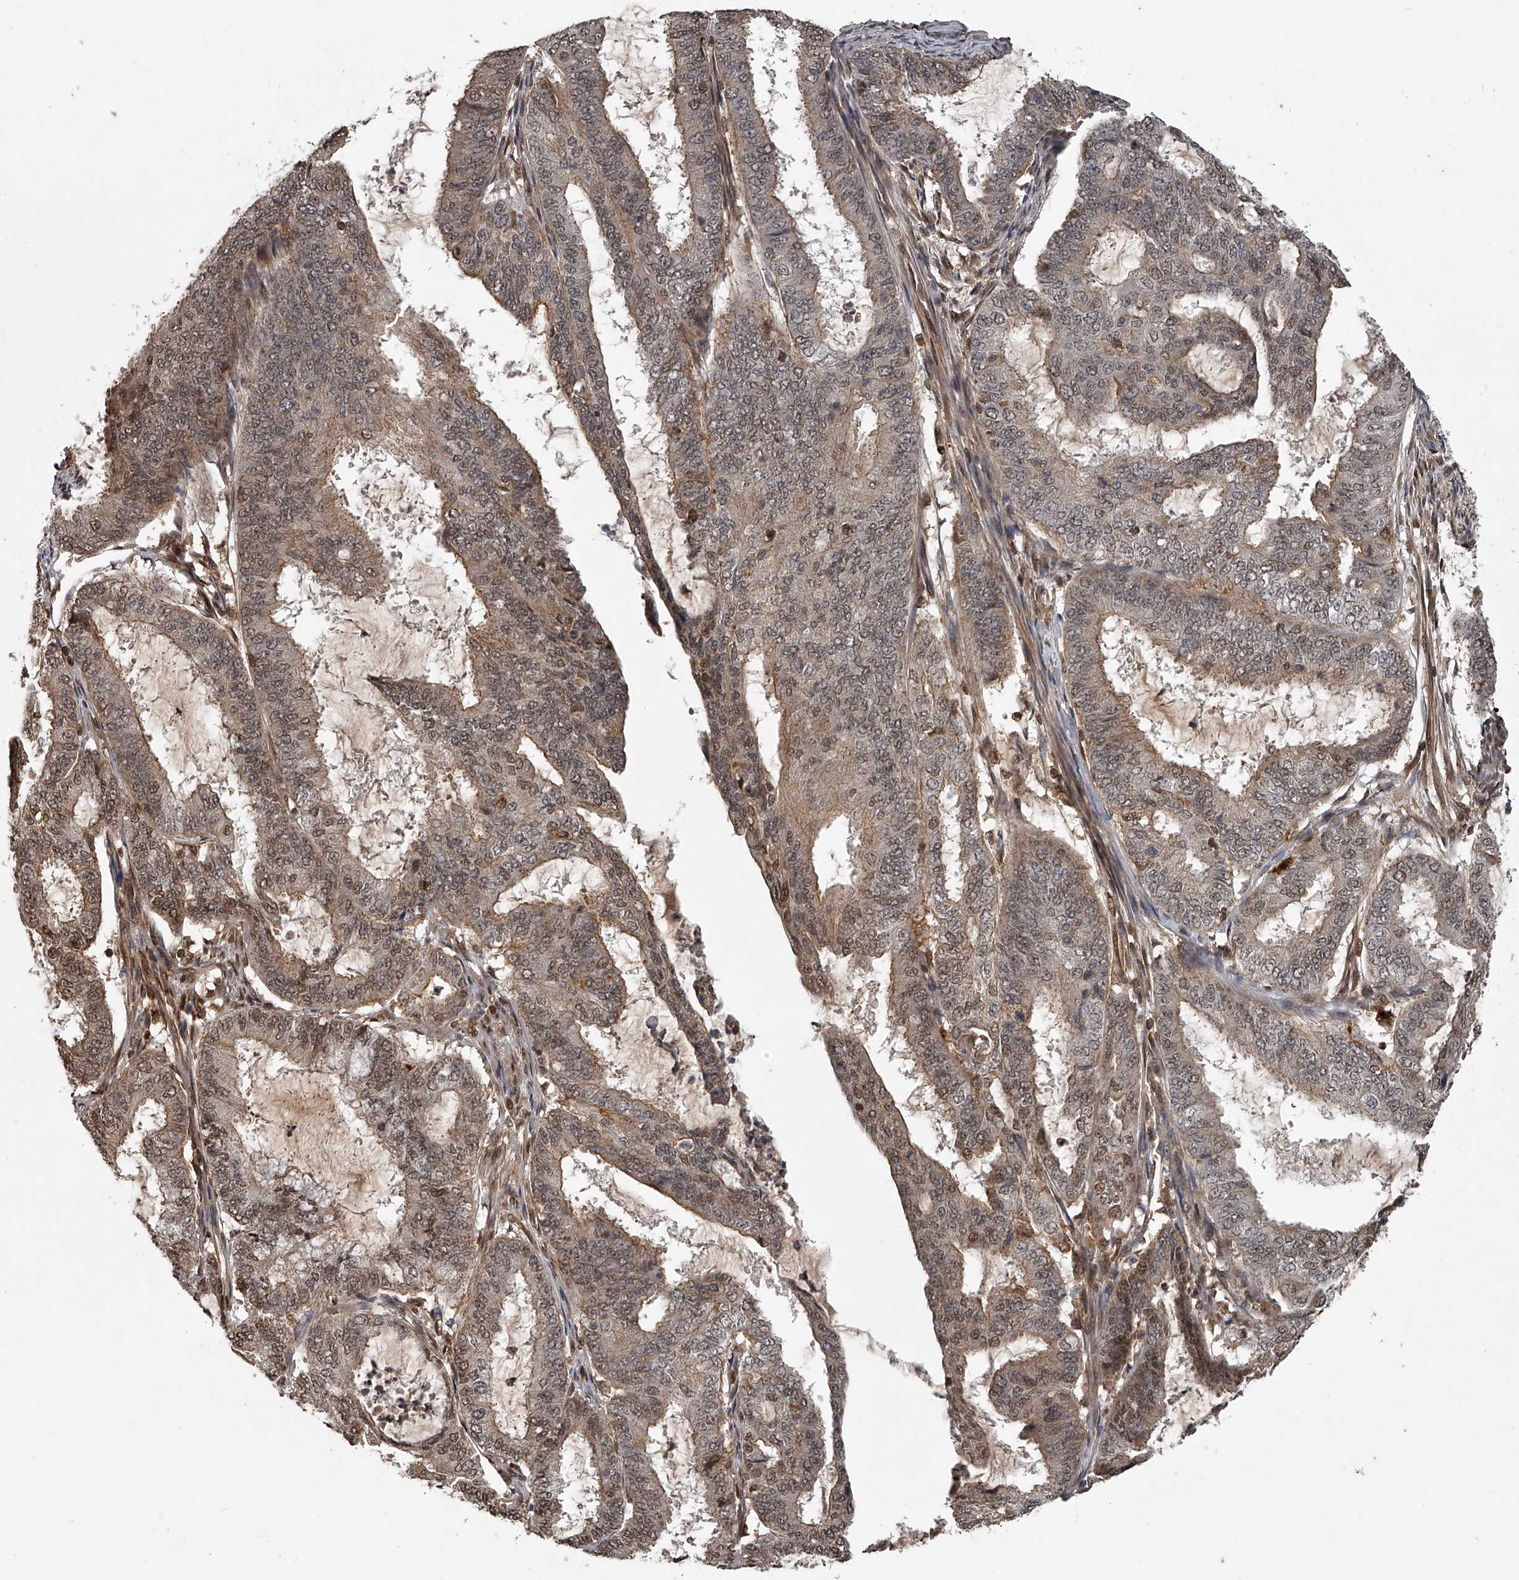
{"staining": {"intensity": "weak", "quantity": ">75%", "location": "cytoplasmic/membranous,nuclear"}, "tissue": "endometrial cancer", "cell_type": "Tumor cells", "image_type": "cancer", "snomed": [{"axis": "morphology", "description": "Adenocarcinoma, NOS"}, {"axis": "topography", "description": "Endometrium"}], "caption": "Human adenocarcinoma (endometrial) stained for a protein (brown) reveals weak cytoplasmic/membranous and nuclear positive expression in approximately >75% of tumor cells.", "gene": "PLEKHG1", "patient": {"sex": "female", "age": 51}}